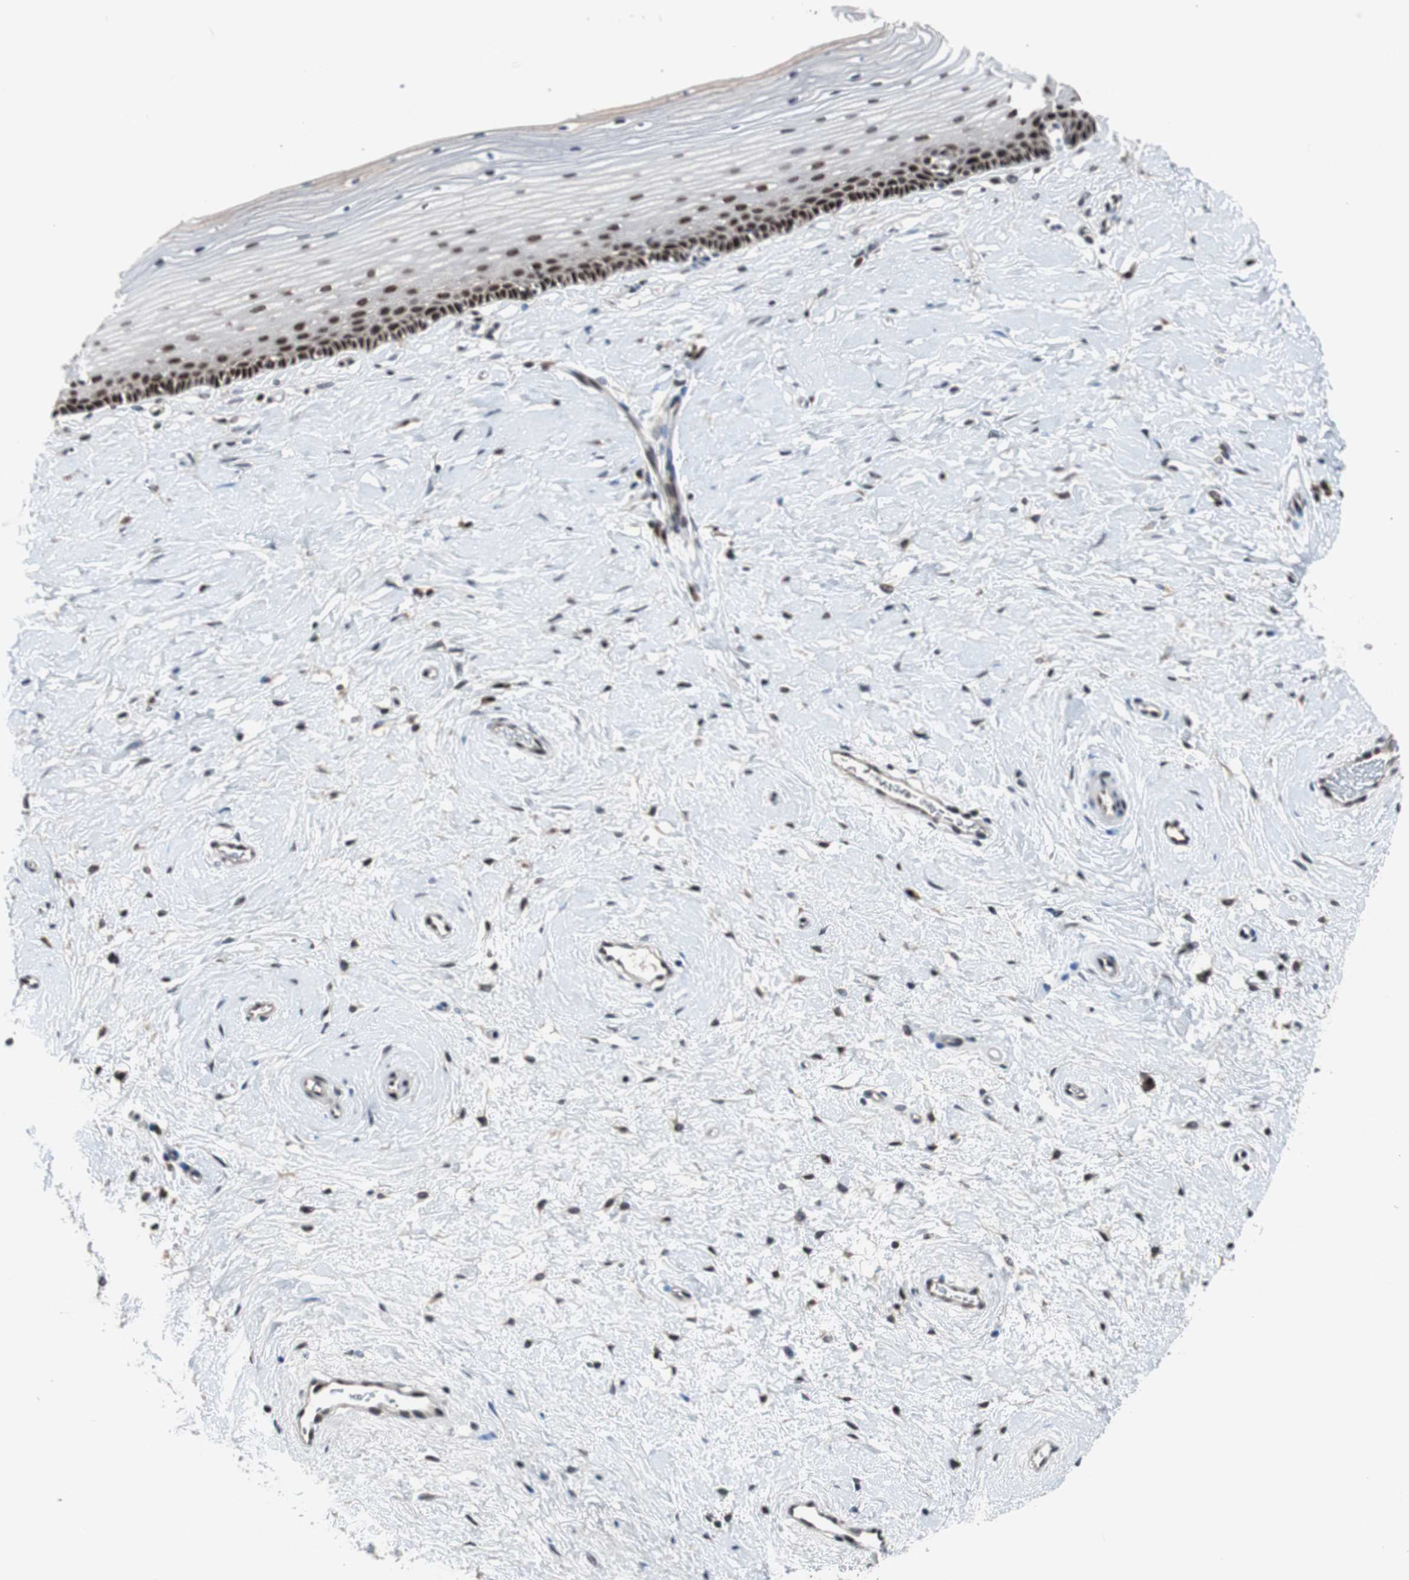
{"staining": {"intensity": "moderate", "quantity": ">75%", "location": "nuclear"}, "tissue": "cervix", "cell_type": "Glandular cells", "image_type": "normal", "snomed": [{"axis": "morphology", "description": "Normal tissue, NOS"}, {"axis": "topography", "description": "Cervix"}], "caption": "A medium amount of moderate nuclear positivity is seen in approximately >75% of glandular cells in unremarkable cervix.", "gene": "TP63", "patient": {"sex": "female", "age": 39}}